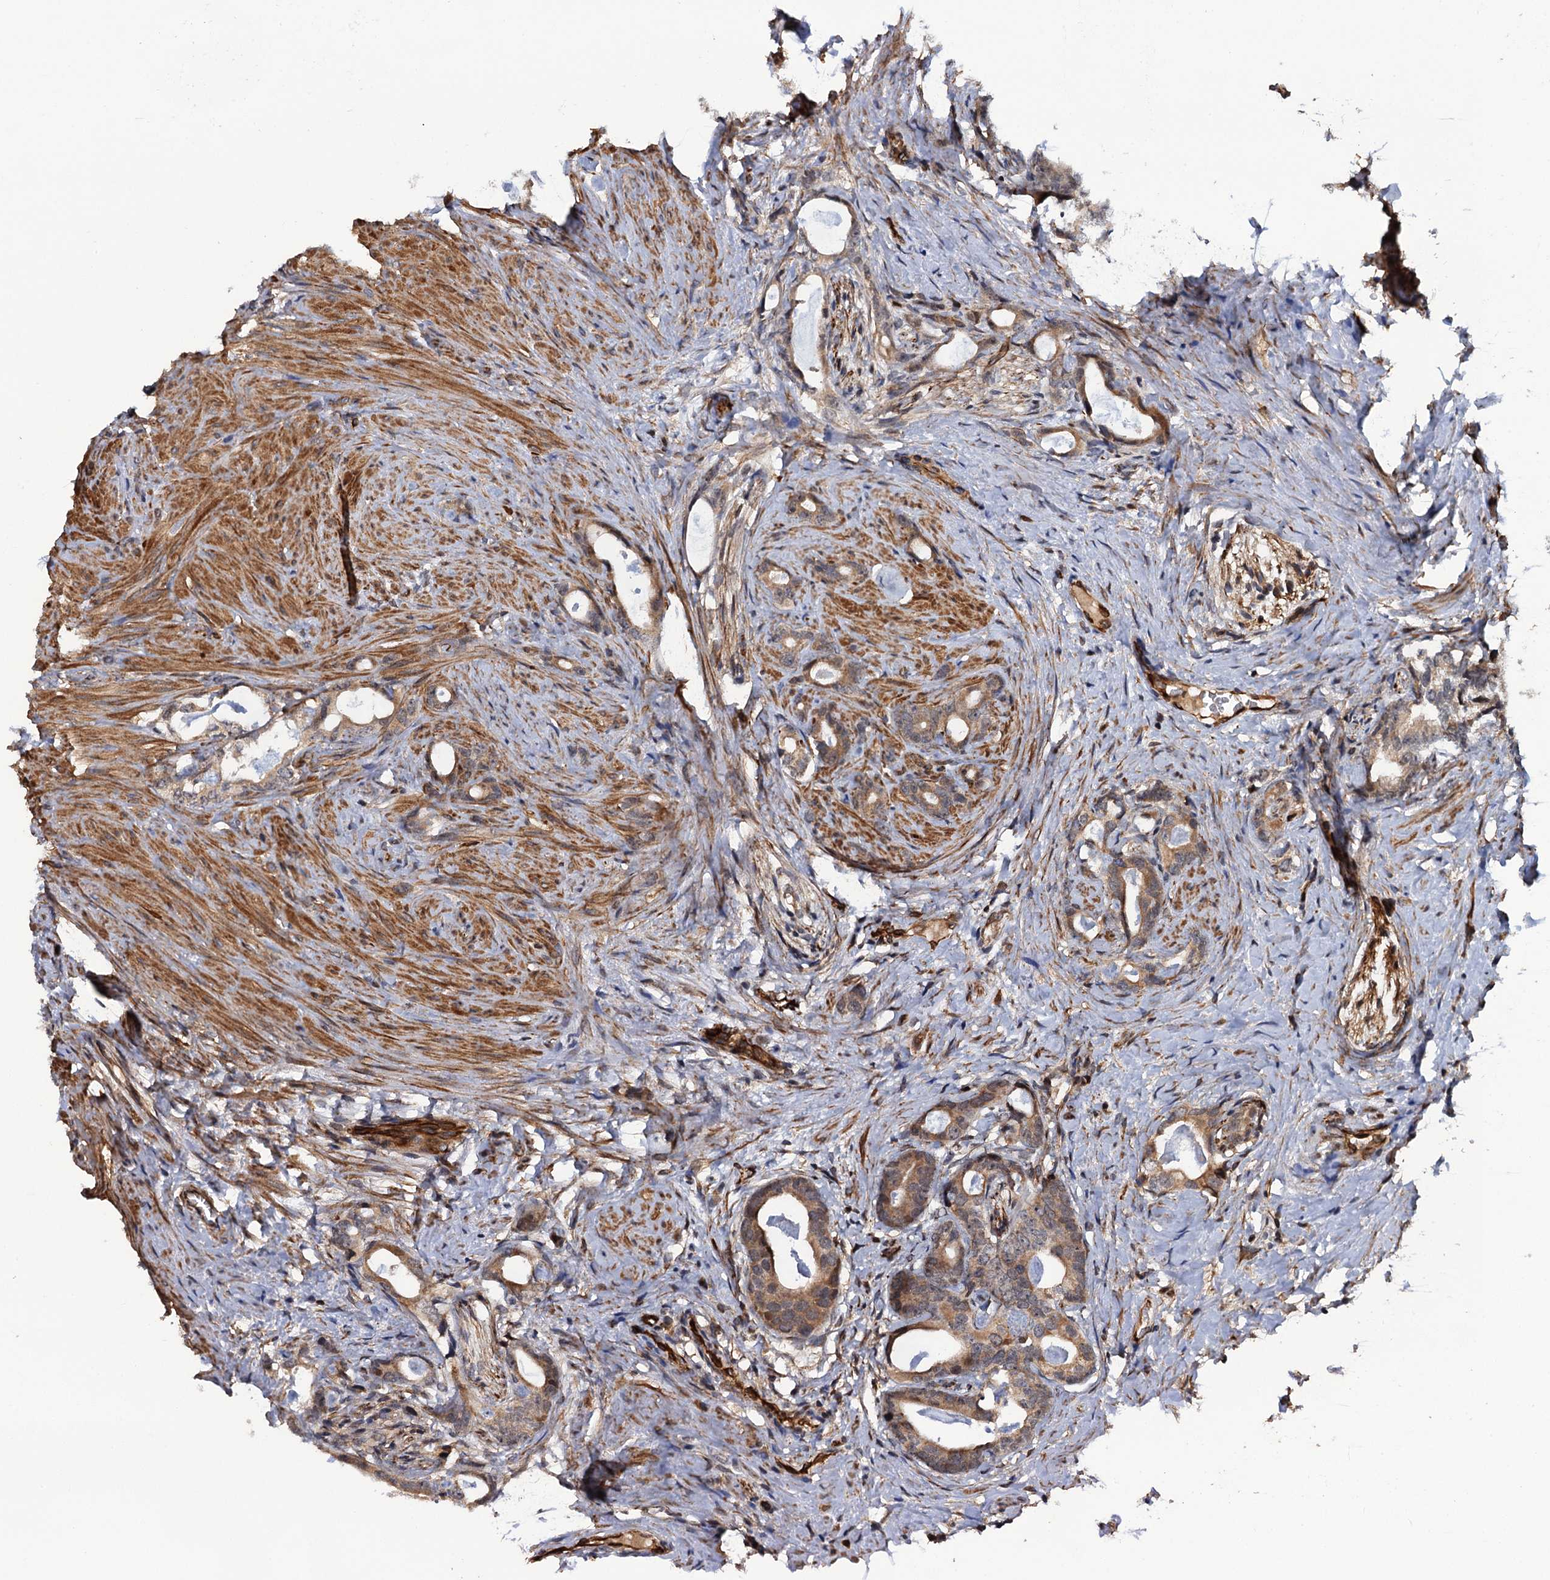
{"staining": {"intensity": "moderate", "quantity": ">75%", "location": "cytoplasmic/membranous"}, "tissue": "prostate cancer", "cell_type": "Tumor cells", "image_type": "cancer", "snomed": [{"axis": "morphology", "description": "Adenocarcinoma, Low grade"}, {"axis": "topography", "description": "Prostate"}], "caption": "IHC of human adenocarcinoma (low-grade) (prostate) shows medium levels of moderate cytoplasmic/membranous staining in approximately >75% of tumor cells.", "gene": "FSIP1", "patient": {"sex": "male", "age": 63}}